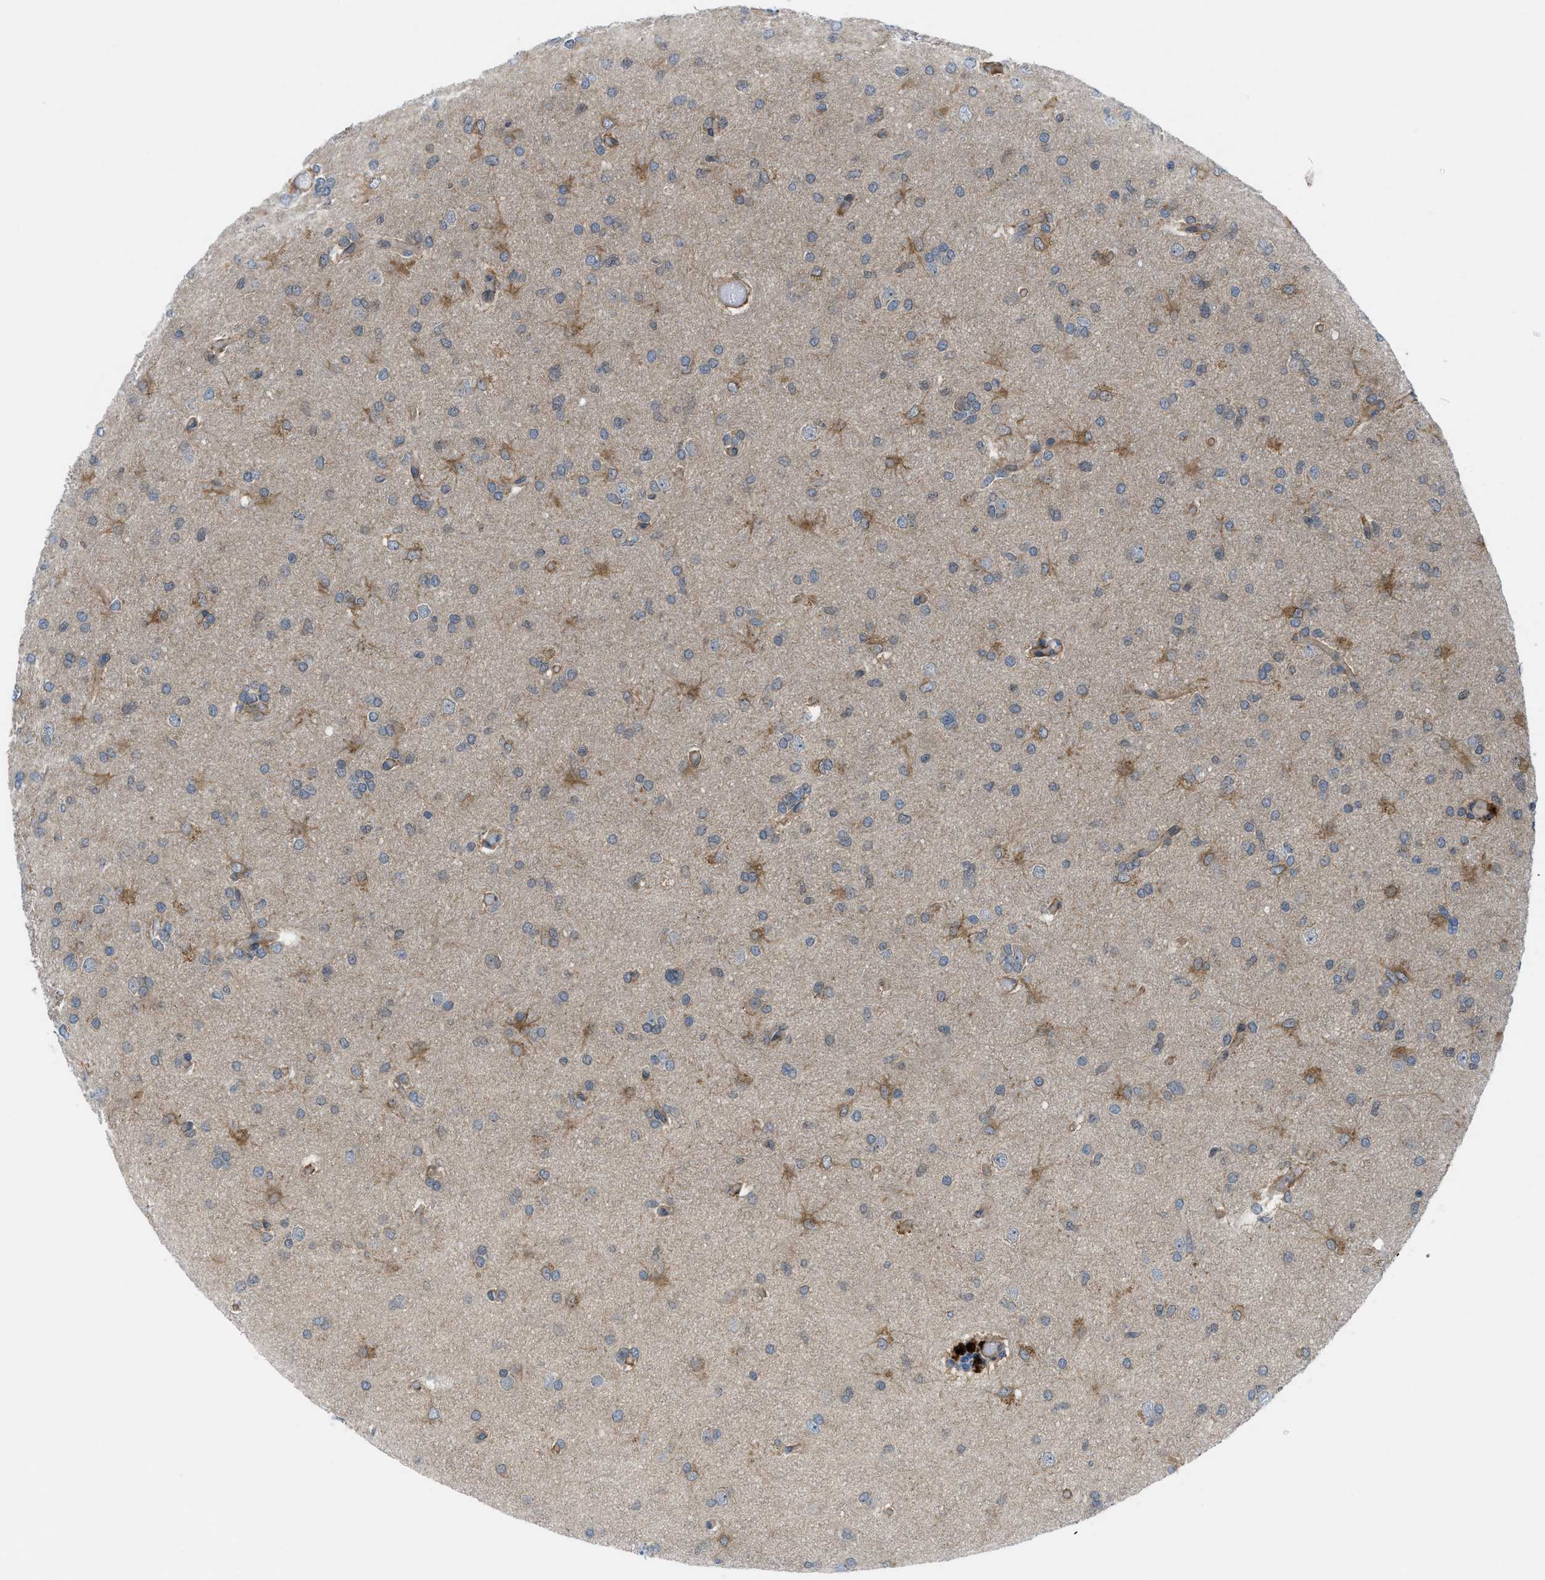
{"staining": {"intensity": "moderate", "quantity": "25%-75%", "location": "cytoplasmic/membranous"}, "tissue": "glioma", "cell_type": "Tumor cells", "image_type": "cancer", "snomed": [{"axis": "morphology", "description": "Glioma, malignant, High grade"}, {"axis": "topography", "description": "Cerebral cortex"}], "caption": "Malignant high-grade glioma stained for a protein reveals moderate cytoplasmic/membranous positivity in tumor cells.", "gene": "BAZ2B", "patient": {"sex": "female", "age": 36}}